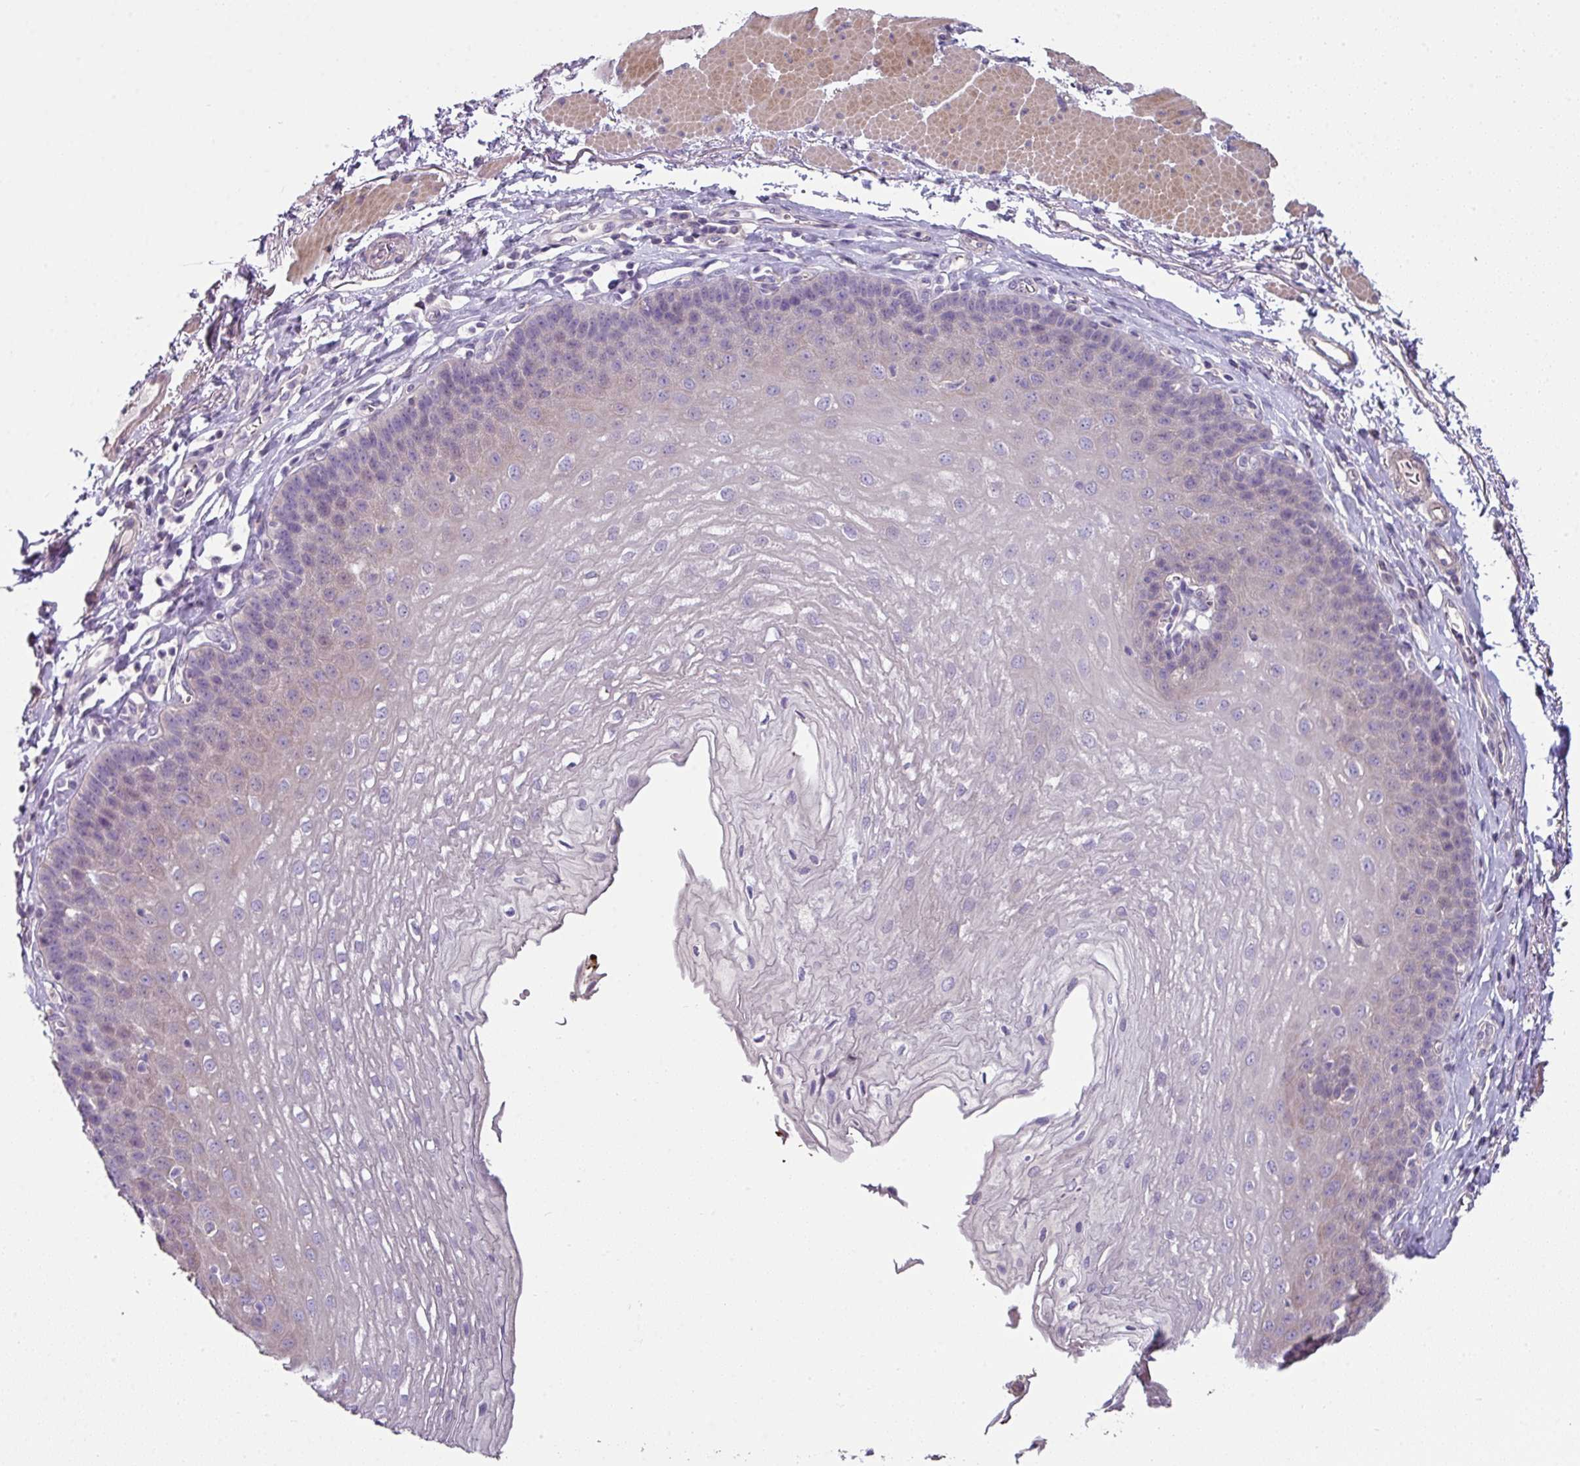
{"staining": {"intensity": "negative", "quantity": "none", "location": "none"}, "tissue": "esophagus", "cell_type": "Squamous epithelial cells", "image_type": "normal", "snomed": [{"axis": "morphology", "description": "Normal tissue, NOS"}, {"axis": "topography", "description": "Esophagus"}], "caption": "This histopathology image is of unremarkable esophagus stained with immunohistochemistry to label a protein in brown with the nuclei are counter-stained blue. There is no positivity in squamous epithelial cells.", "gene": "LRRC9", "patient": {"sex": "female", "age": 81}}